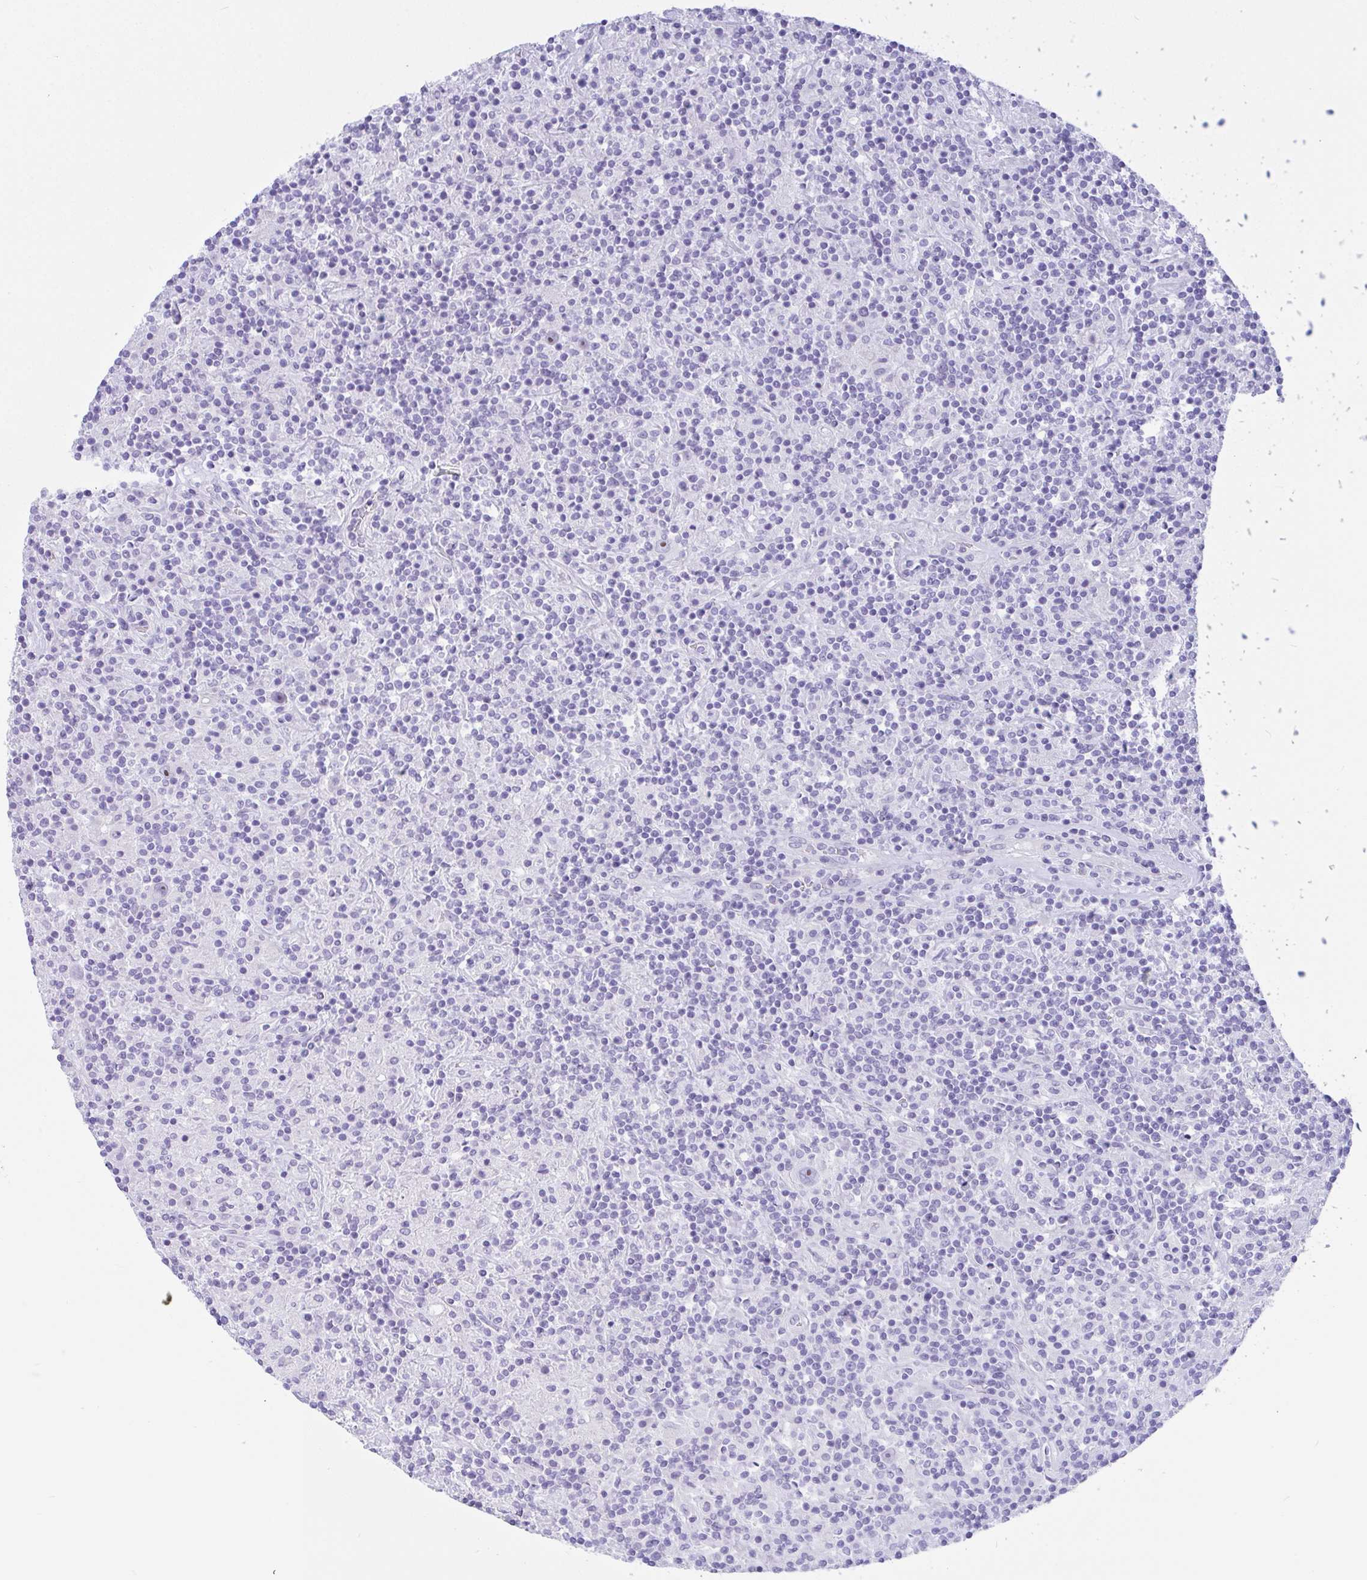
{"staining": {"intensity": "negative", "quantity": "none", "location": "none"}, "tissue": "lymphoma", "cell_type": "Tumor cells", "image_type": "cancer", "snomed": [{"axis": "morphology", "description": "Hodgkin's disease, NOS"}, {"axis": "topography", "description": "Lymph node"}], "caption": "DAB (3,3'-diaminobenzidine) immunohistochemical staining of human lymphoma reveals no significant staining in tumor cells.", "gene": "NDUFAF8", "patient": {"sex": "male", "age": 70}}